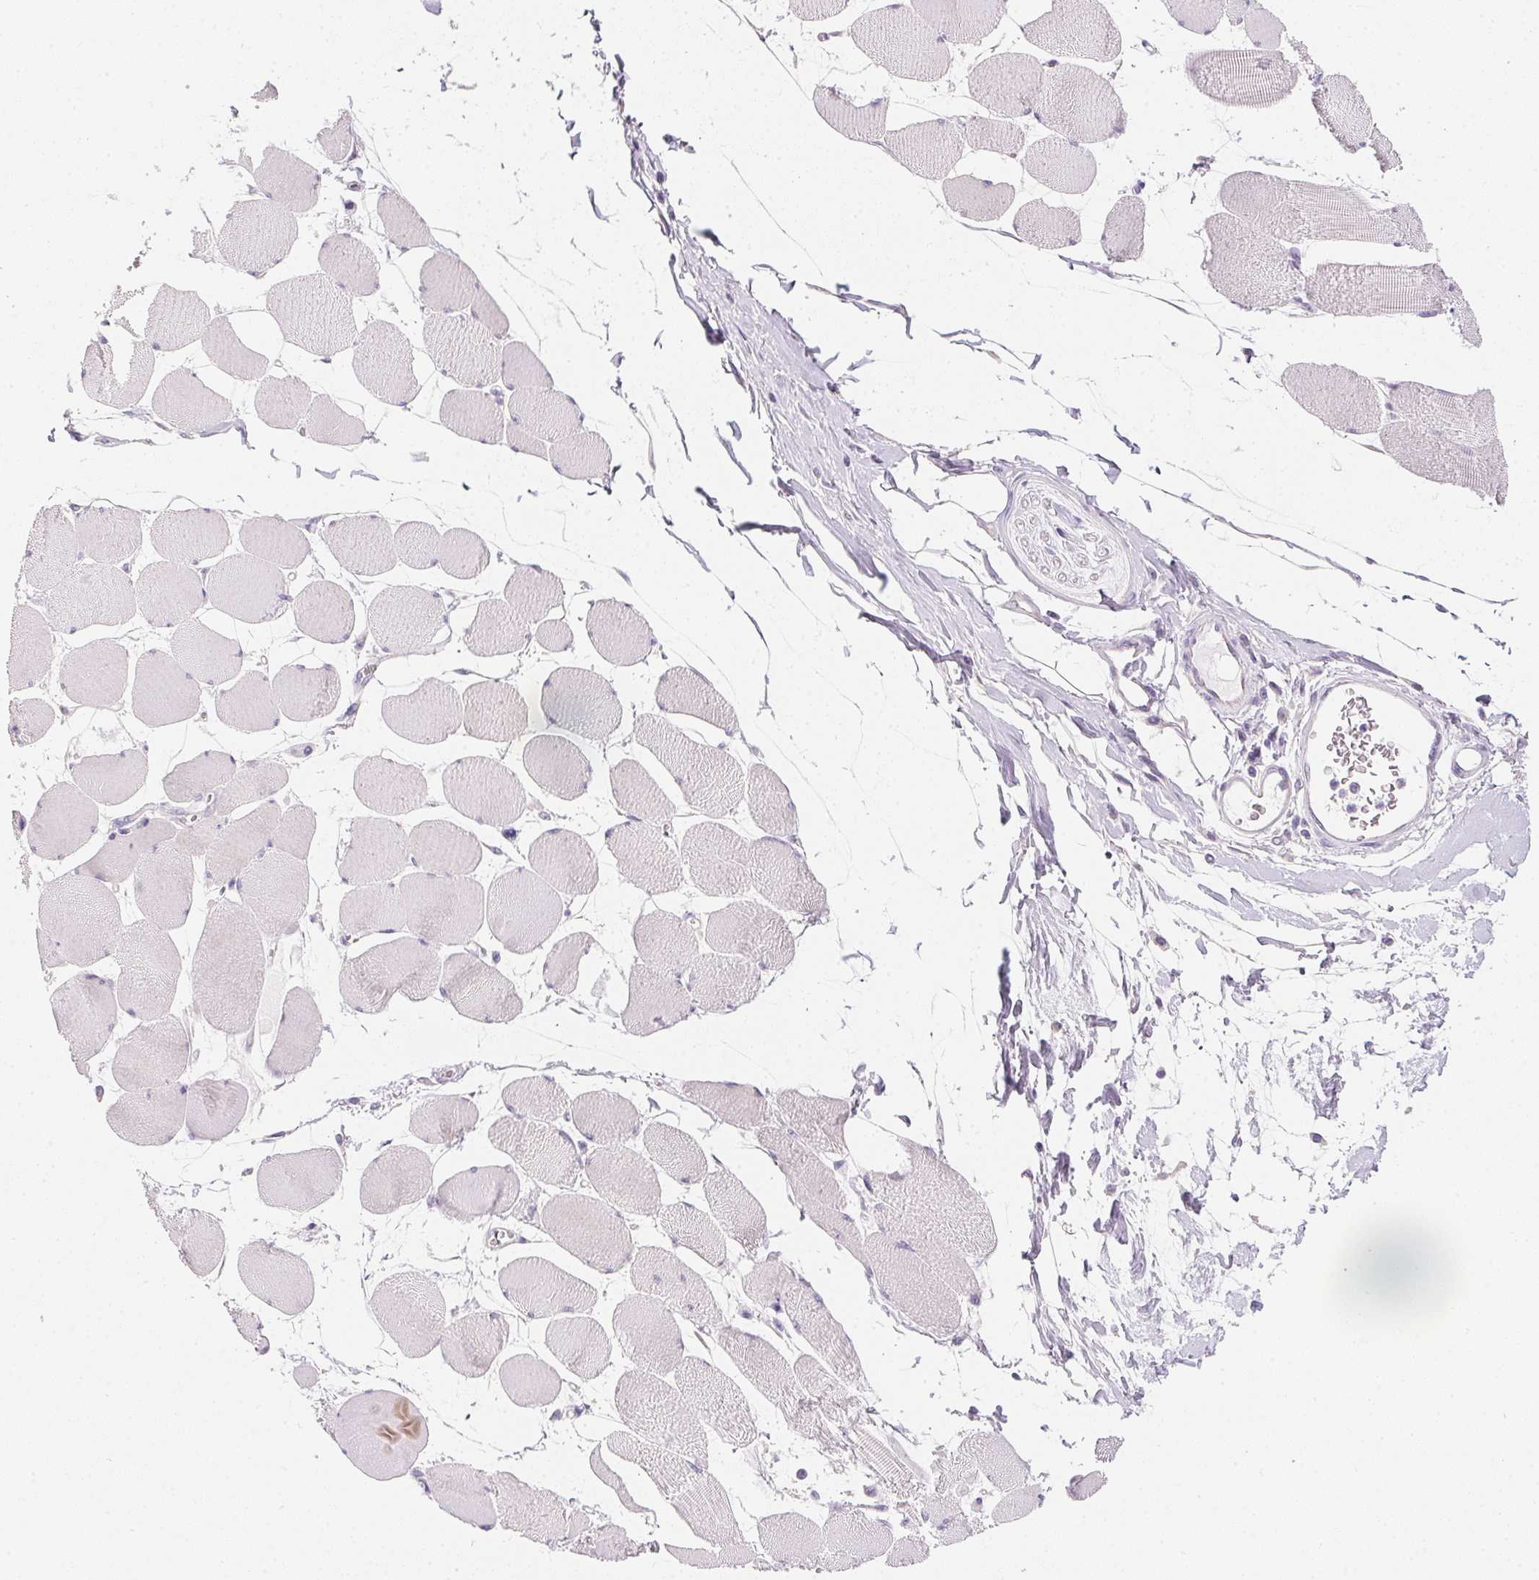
{"staining": {"intensity": "negative", "quantity": "none", "location": "none"}, "tissue": "skeletal muscle", "cell_type": "Myocytes", "image_type": "normal", "snomed": [{"axis": "morphology", "description": "Normal tissue, NOS"}, {"axis": "topography", "description": "Skeletal muscle"}], "caption": "IHC histopathology image of benign skeletal muscle stained for a protein (brown), which demonstrates no expression in myocytes.", "gene": "AQP5", "patient": {"sex": "female", "age": 75}}